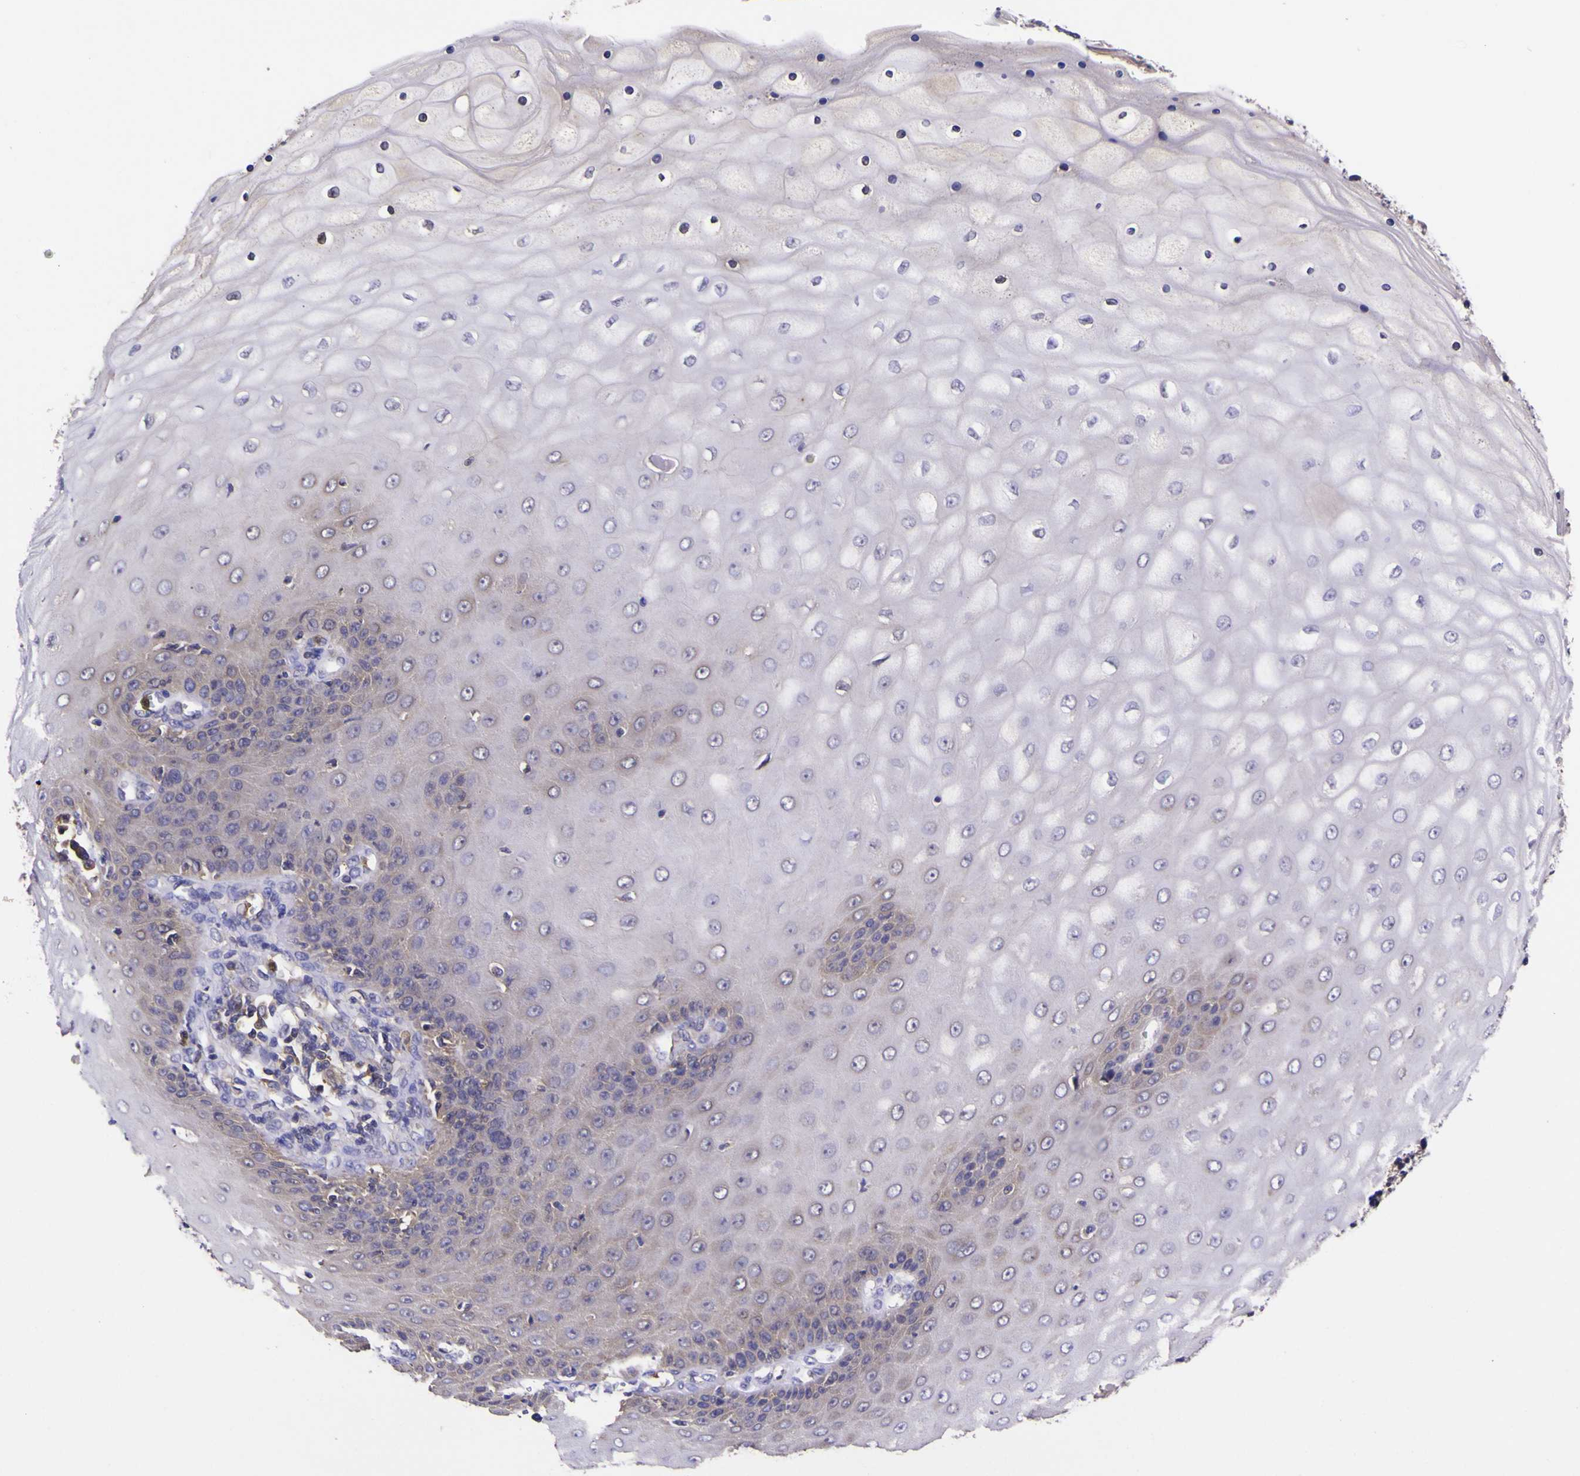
{"staining": {"intensity": "negative", "quantity": "none", "location": "none"}, "tissue": "cervical cancer", "cell_type": "Tumor cells", "image_type": "cancer", "snomed": [{"axis": "morphology", "description": "Squamous cell carcinoma, NOS"}, {"axis": "topography", "description": "Cervix"}], "caption": "Immunohistochemistry photomicrograph of neoplastic tissue: human squamous cell carcinoma (cervical) stained with DAB (3,3'-diaminobenzidine) displays no significant protein staining in tumor cells. The staining was performed using DAB (3,3'-diaminobenzidine) to visualize the protein expression in brown, while the nuclei were stained in blue with hematoxylin (Magnification: 20x).", "gene": "MAPK14", "patient": {"sex": "female", "age": 35}}